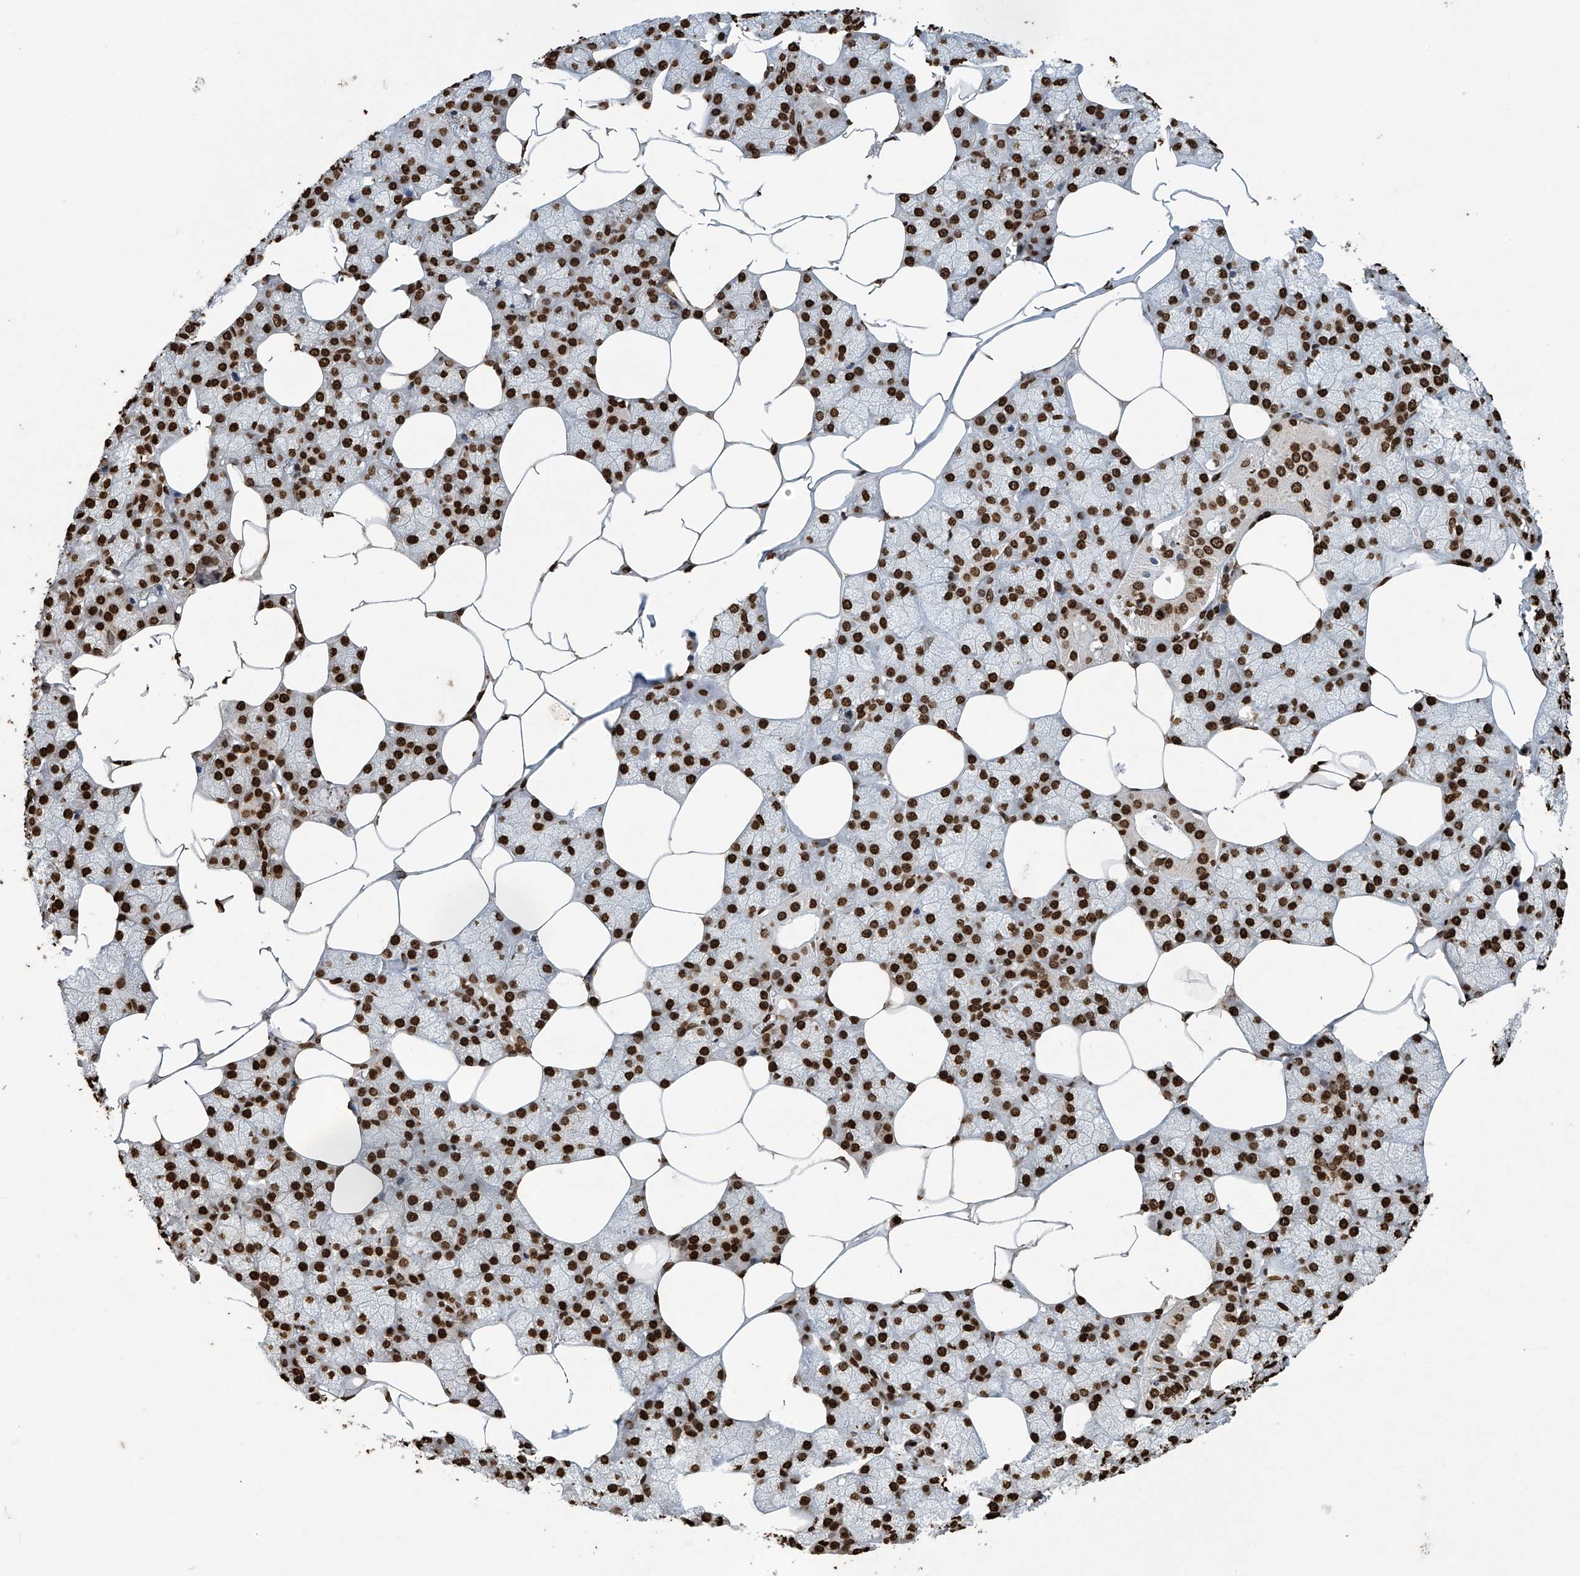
{"staining": {"intensity": "strong", "quantity": ">75%", "location": "nuclear"}, "tissue": "salivary gland", "cell_type": "Glandular cells", "image_type": "normal", "snomed": [{"axis": "morphology", "description": "Normal tissue, NOS"}, {"axis": "topography", "description": "Salivary gland"}], "caption": "Immunohistochemistry image of unremarkable salivary gland: salivary gland stained using immunohistochemistry reveals high levels of strong protein expression localized specifically in the nuclear of glandular cells, appearing as a nuclear brown color.", "gene": "H3", "patient": {"sex": "male", "age": 62}}